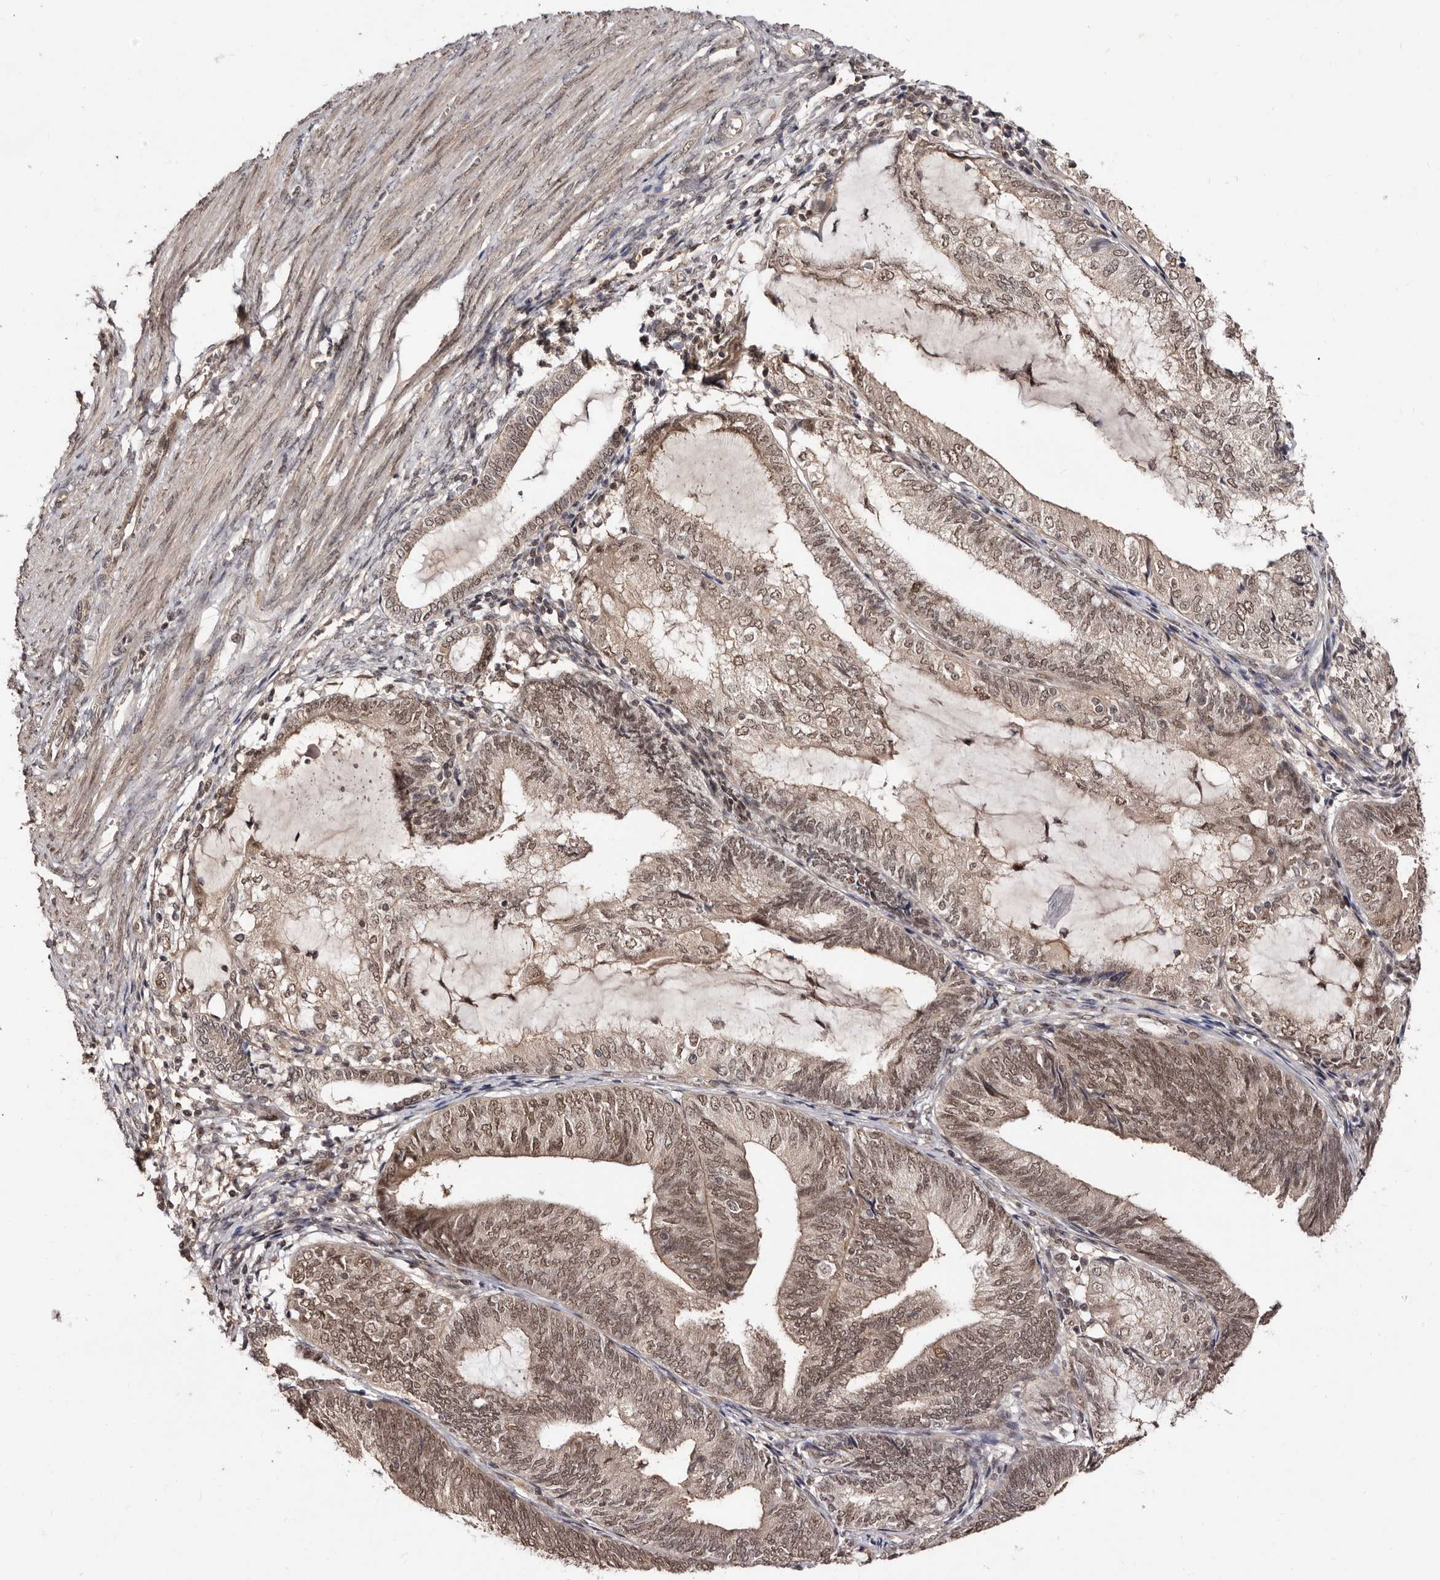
{"staining": {"intensity": "moderate", "quantity": ">75%", "location": "cytoplasmic/membranous,nuclear"}, "tissue": "endometrial cancer", "cell_type": "Tumor cells", "image_type": "cancer", "snomed": [{"axis": "morphology", "description": "Adenocarcinoma, NOS"}, {"axis": "topography", "description": "Endometrium"}], "caption": "A medium amount of moderate cytoplasmic/membranous and nuclear expression is identified in approximately >75% of tumor cells in endometrial cancer tissue.", "gene": "TBC1D22B", "patient": {"sex": "female", "age": 81}}